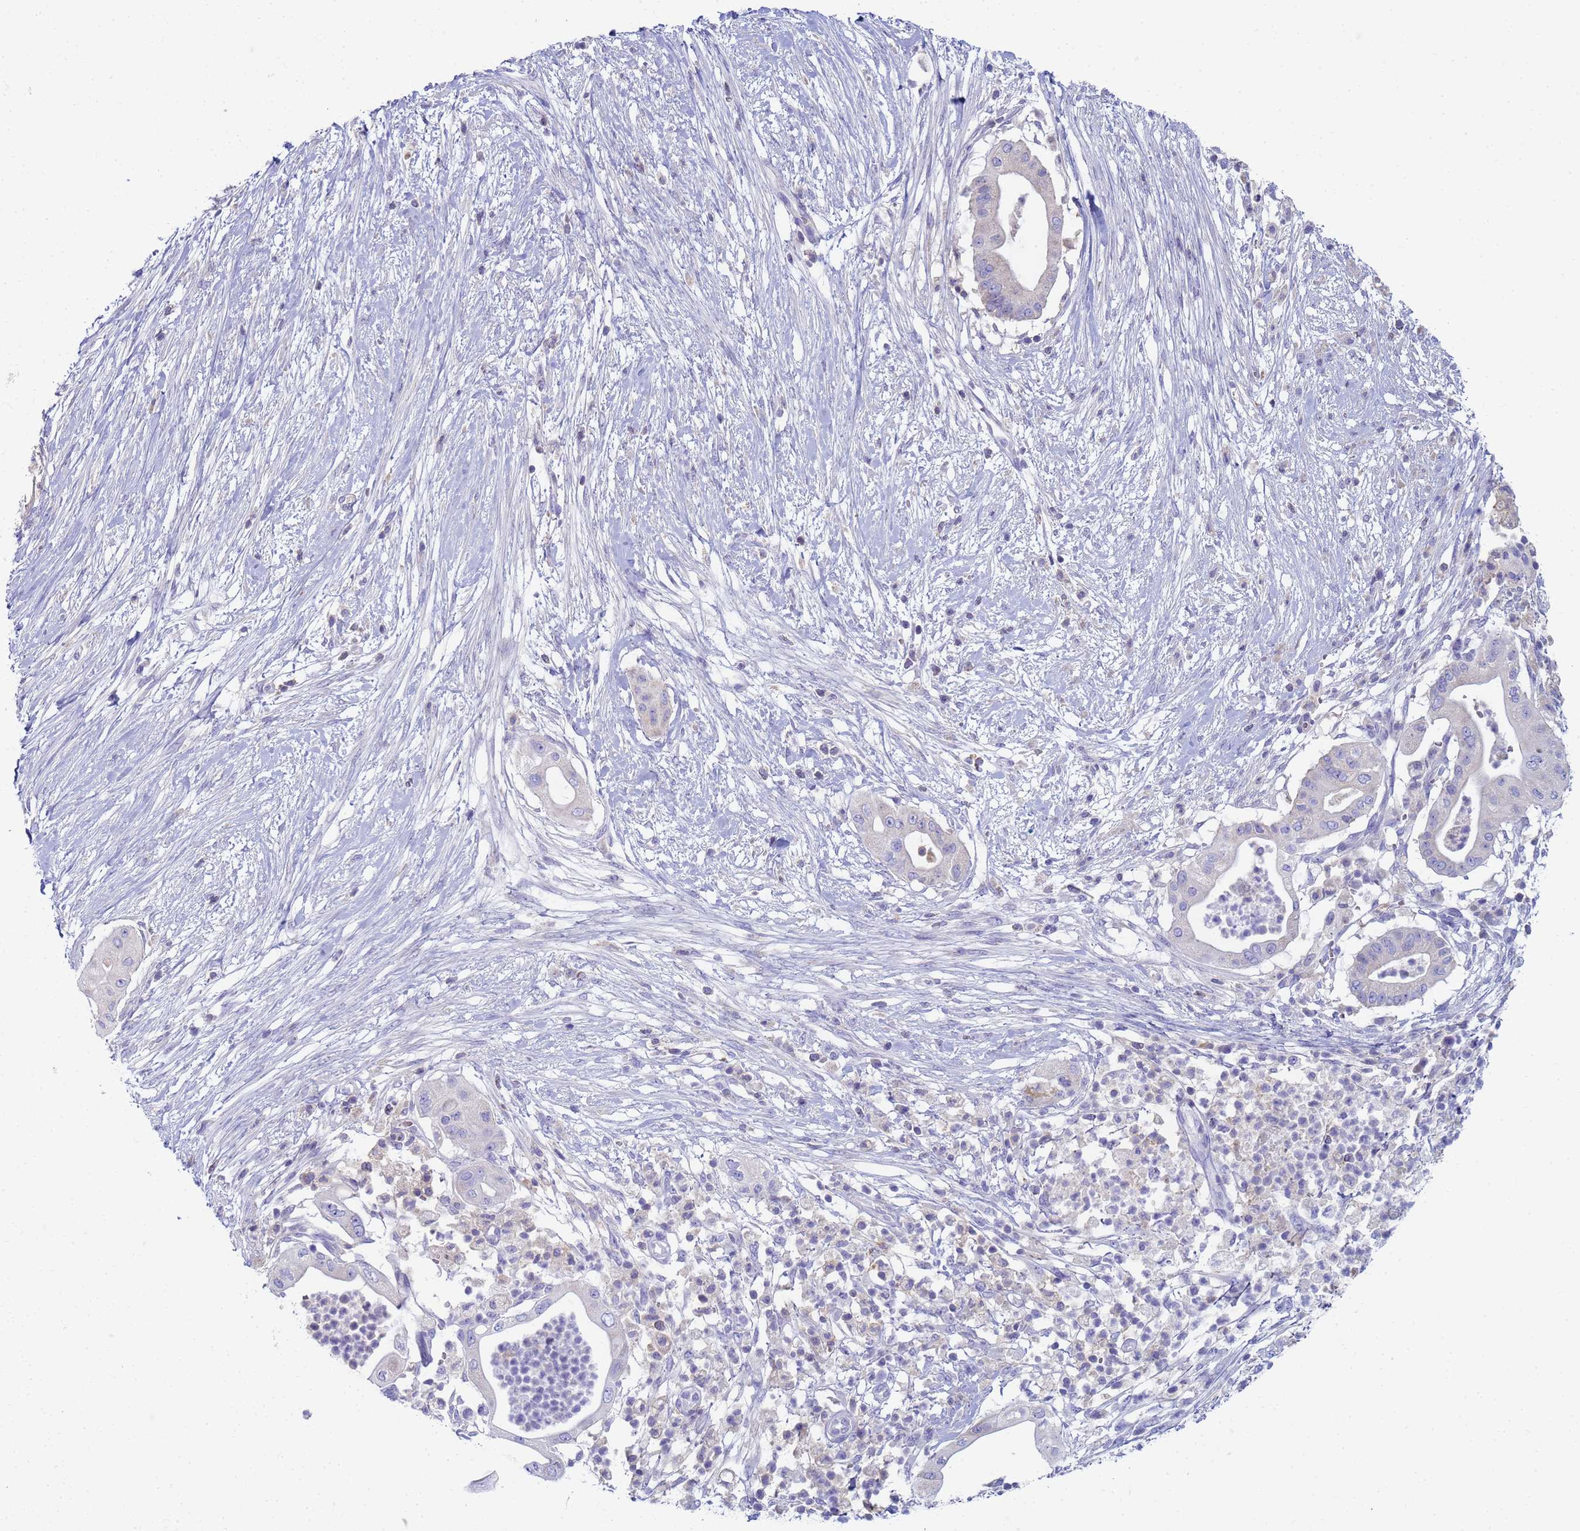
{"staining": {"intensity": "negative", "quantity": "none", "location": "none"}, "tissue": "pancreatic cancer", "cell_type": "Tumor cells", "image_type": "cancer", "snomed": [{"axis": "morphology", "description": "Adenocarcinoma, NOS"}, {"axis": "topography", "description": "Pancreas"}], "caption": "IHC of human pancreatic cancer (adenocarcinoma) demonstrates no staining in tumor cells. (DAB (3,3'-diaminobenzidine) immunohistochemistry (IHC), high magnification).", "gene": "CR1", "patient": {"sex": "male", "age": 68}}